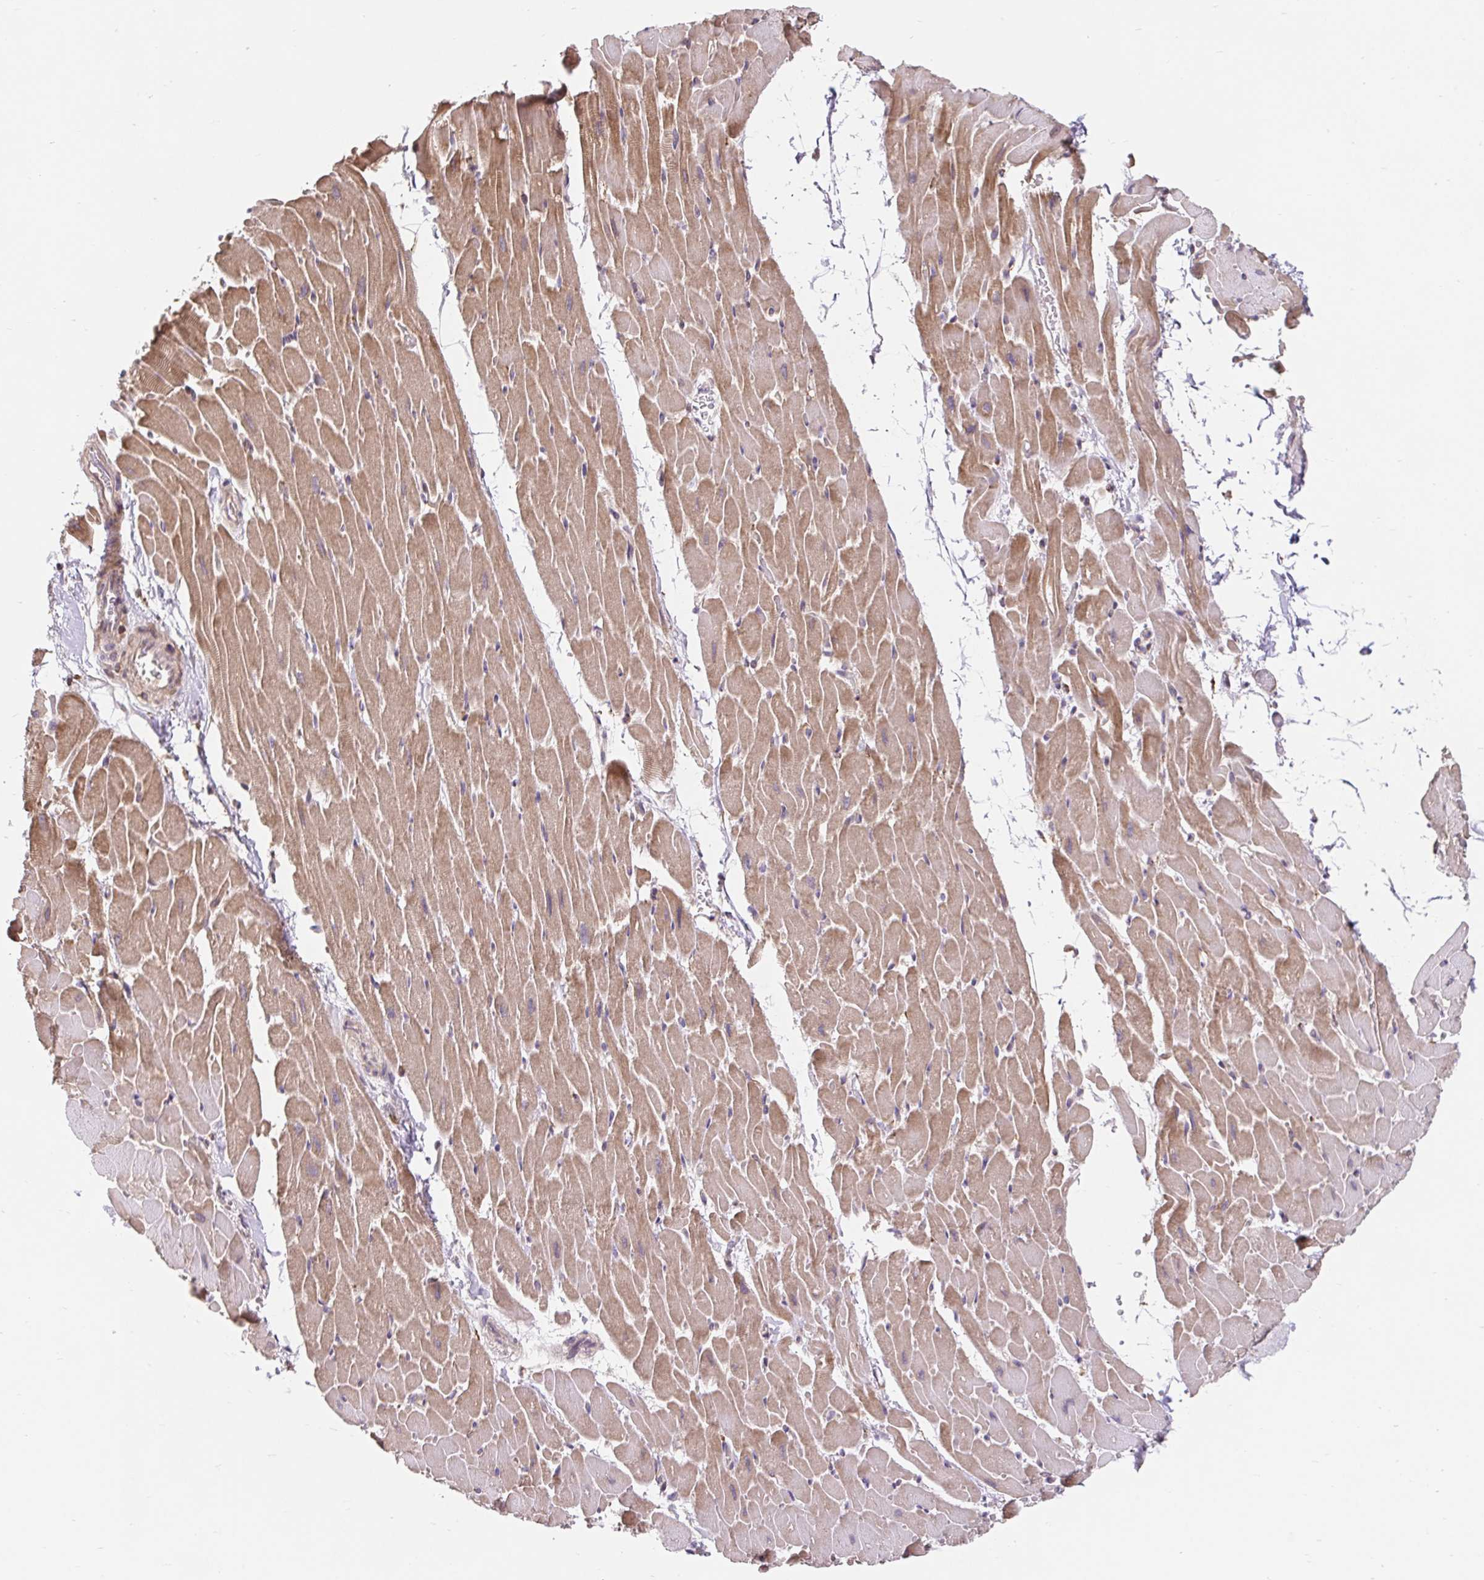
{"staining": {"intensity": "moderate", "quantity": ">75%", "location": "cytoplasmic/membranous"}, "tissue": "heart muscle", "cell_type": "Cardiomyocytes", "image_type": "normal", "snomed": [{"axis": "morphology", "description": "Normal tissue, NOS"}, {"axis": "topography", "description": "Heart"}], "caption": "The photomicrograph reveals staining of unremarkable heart muscle, revealing moderate cytoplasmic/membranous protein positivity (brown color) within cardiomyocytes.", "gene": "LYPD5", "patient": {"sex": "male", "age": 37}}